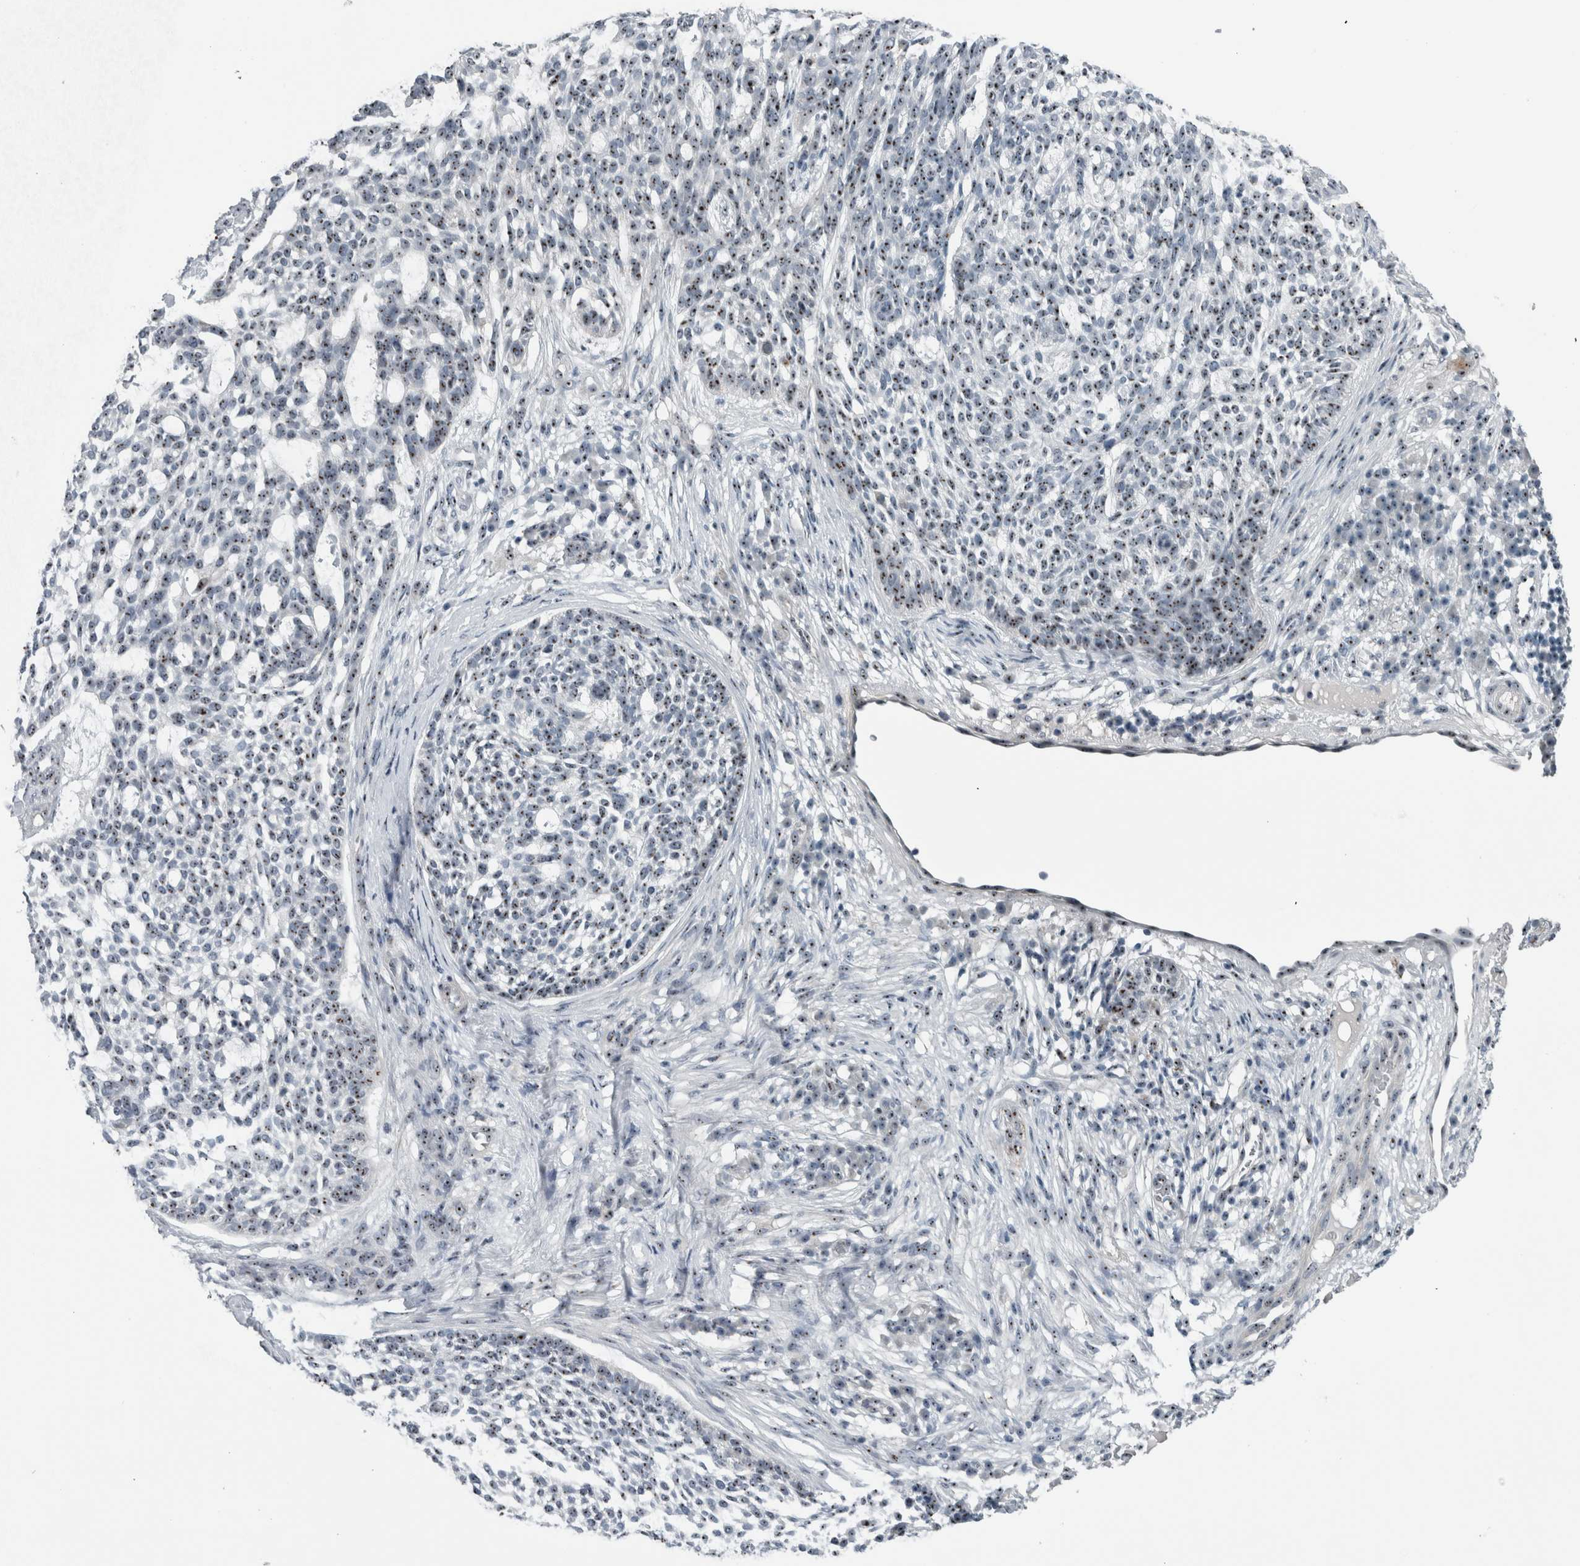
{"staining": {"intensity": "weak", "quantity": ">75%", "location": "nuclear"}, "tissue": "skin cancer", "cell_type": "Tumor cells", "image_type": "cancer", "snomed": [{"axis": "morphology", "description": "Basal cell carcinoma"}, {"axis": "topography", "description": "Skin"}], "caption": "Immunohistochemical staining of skin cancer displays low levels of weak nuclear protein positivity in about >75% of tumor cells.", "gene": "UTP6", "patient": {"sex": "female", "age": 64}}